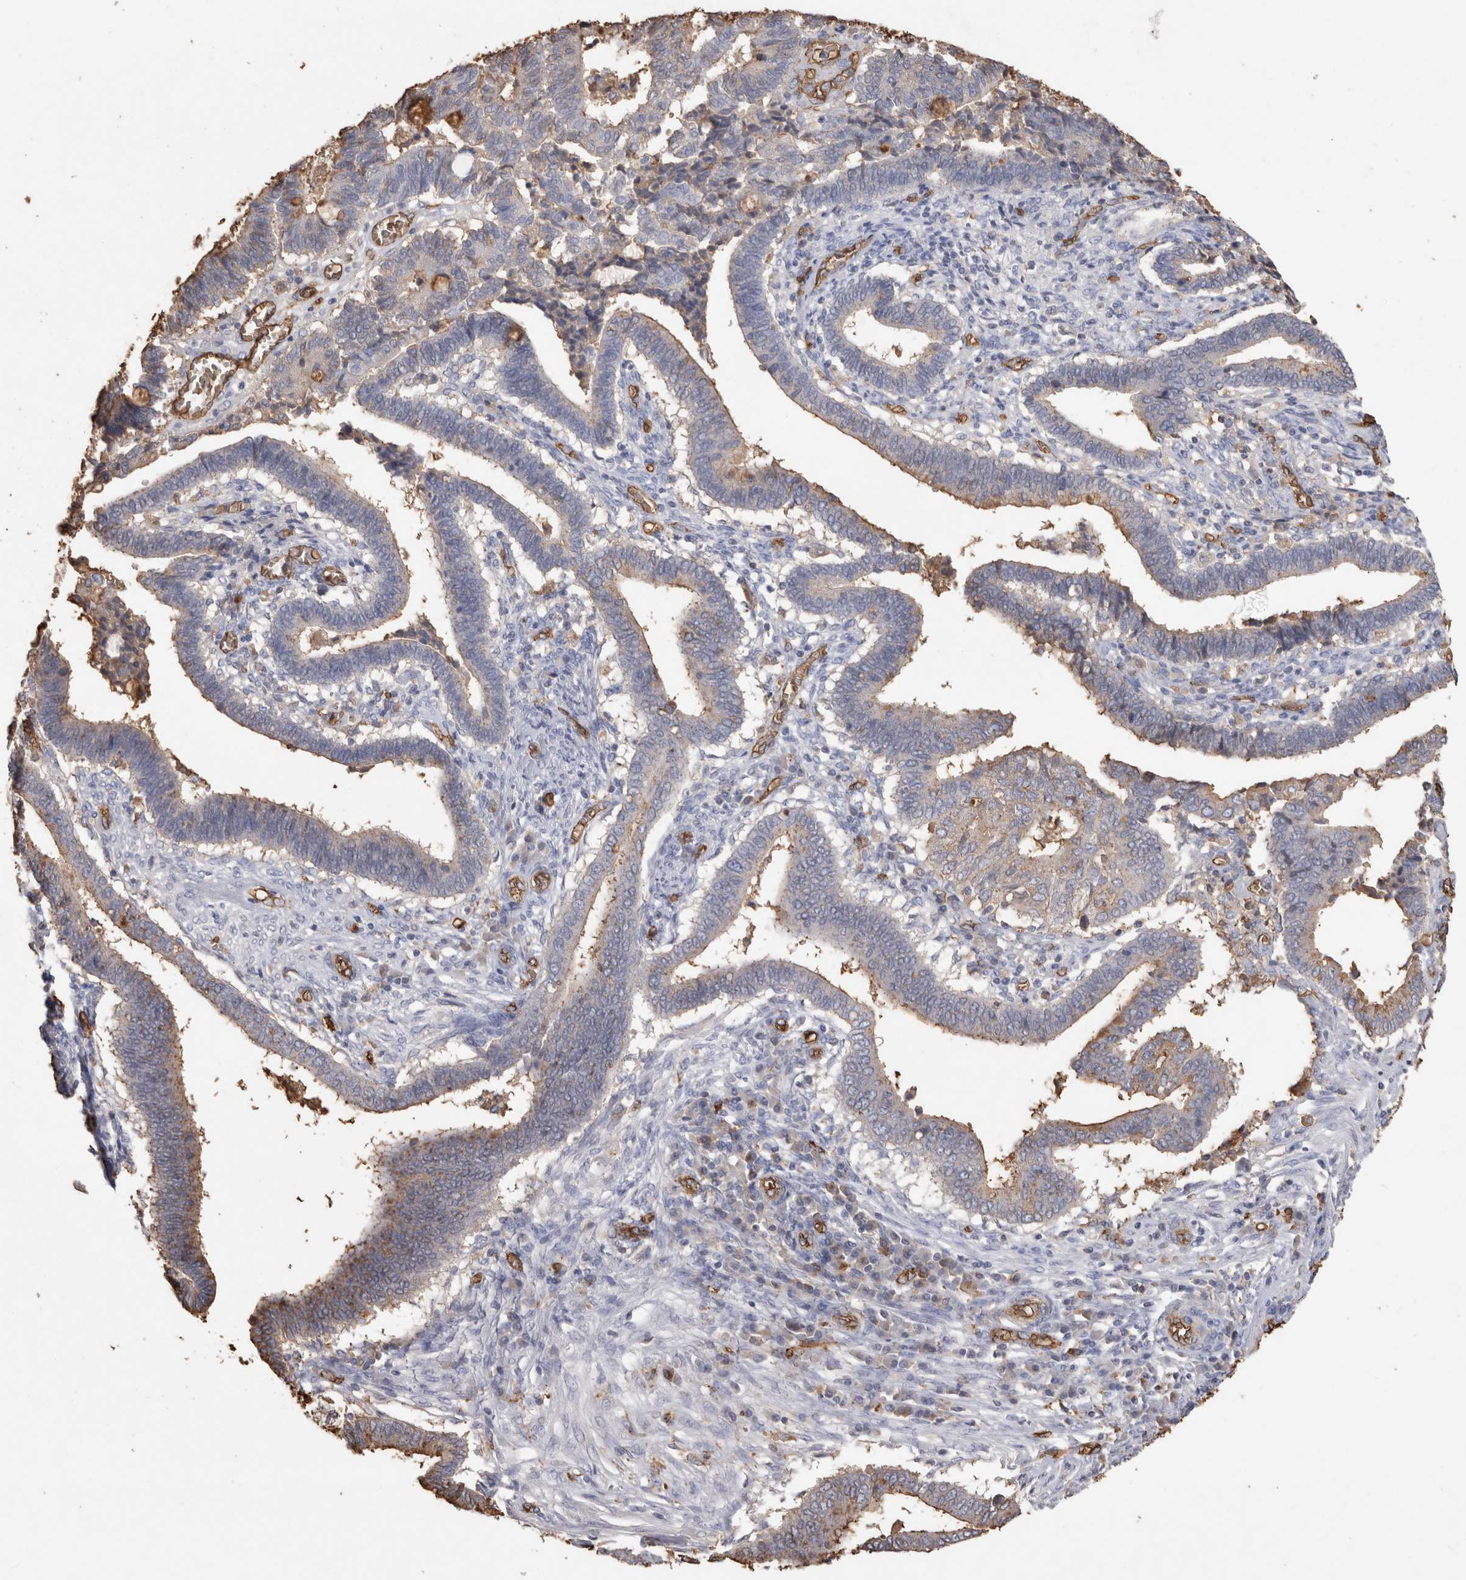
{"staining": {"intensity": "weak", "quantity": "<25%", "location": "cytoplasmic/membranous"}, "tissue": "cervical cancer", "cell_type": "Tumor cells", "image_type": "cancer", "snomed": [{"axis": "morphology", "description": "Adenocarcinoma, NOS"}, {"axis": "topography", "description": "Cervix"}], "caption": "IHC micrograph of adenocarcinoma (cervical) stained for a protein (brown), which exhibits no expression in tumor cells.", "gene": "IL17RC", "patient": {"sex": "female", "age": 44}}